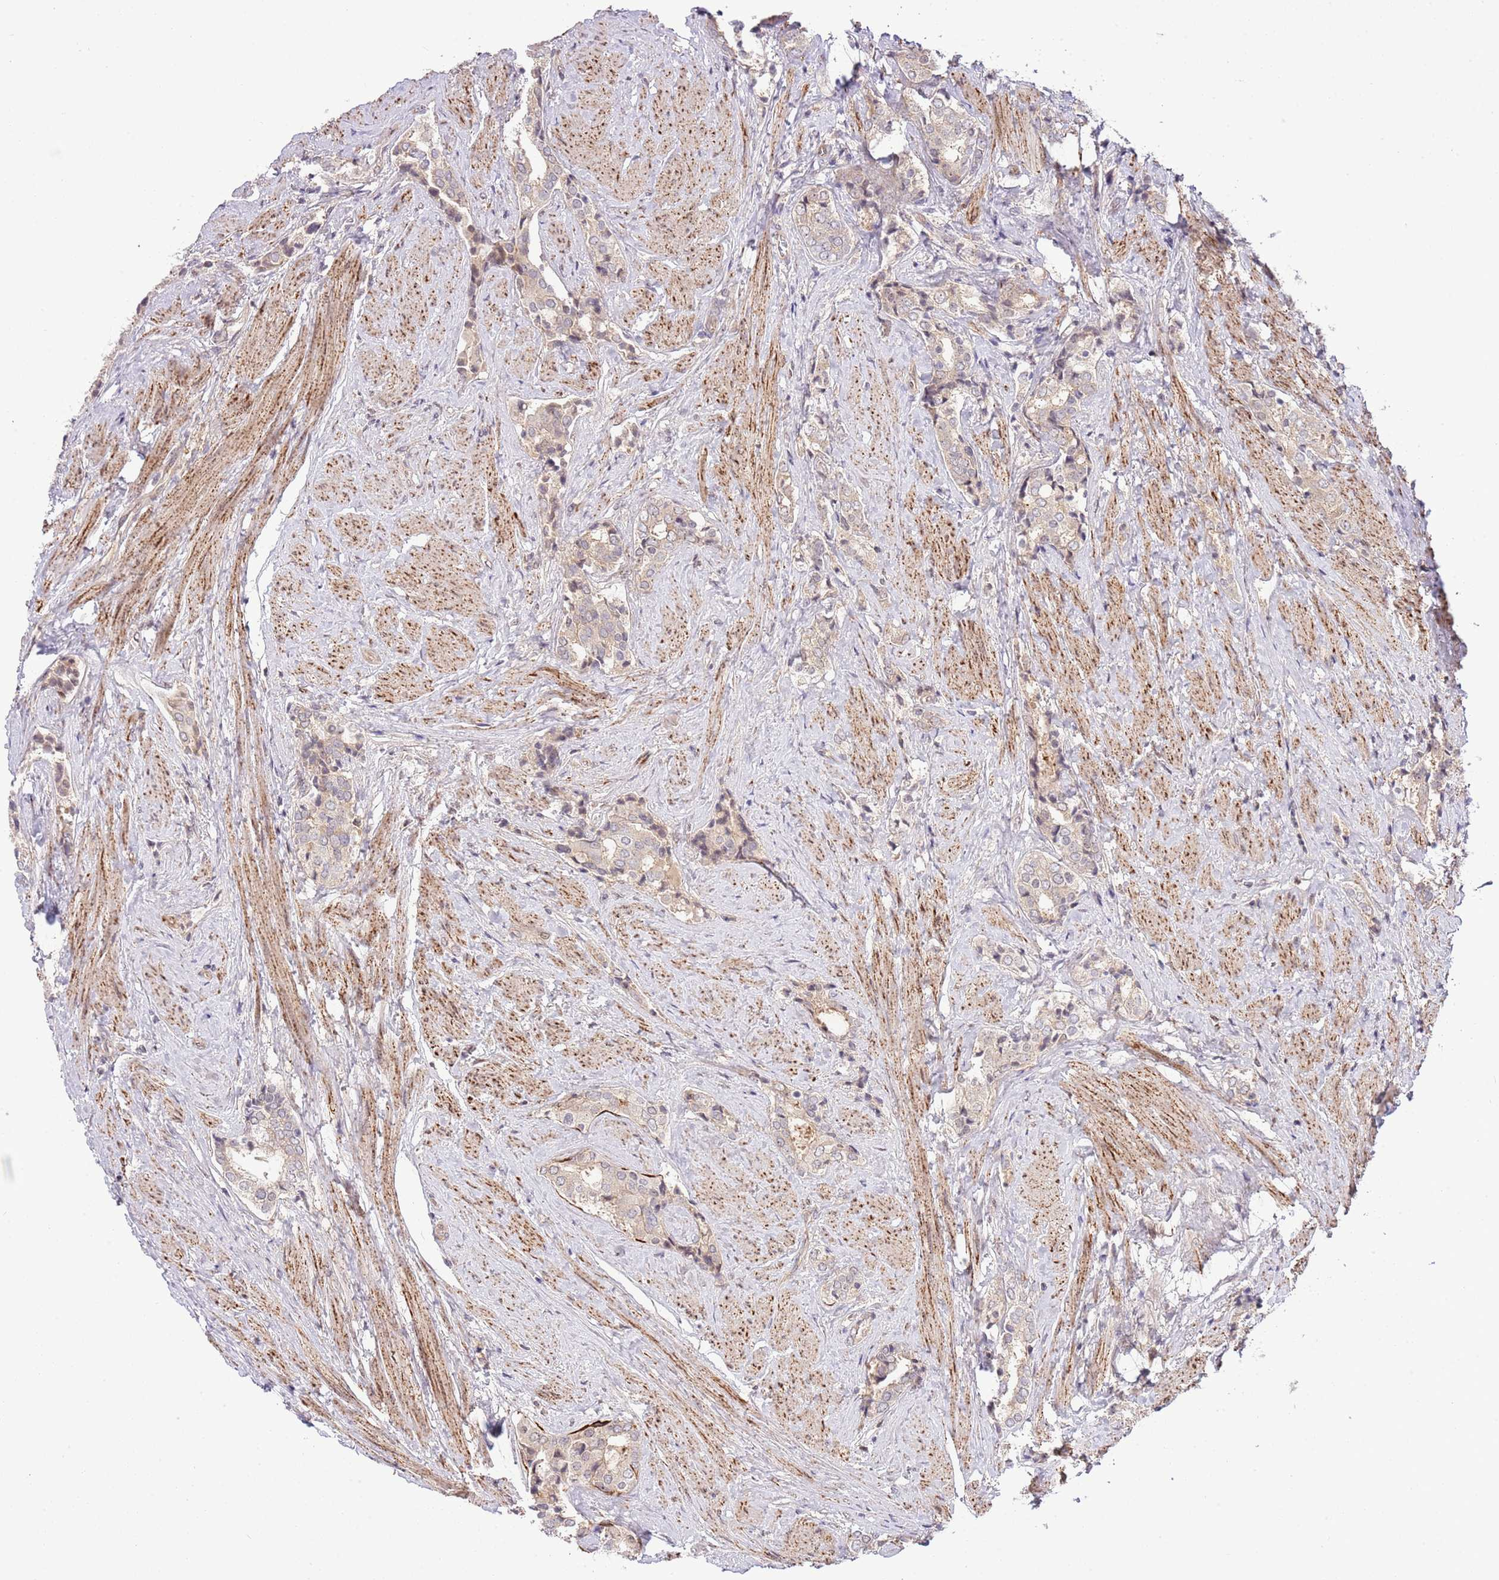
{"staining": {"intensity": "weak", "quantity": "<25%", "location": "cytoplasmic/membranous"}, "tissue": "prostate cancer", "cell_type": "Tumor cells", "image_type": "cancer", "snomed": [{"axis": "morphology", "description": "Adenocarcinoma, High grade"}, {"axis": "topography", "description": "Prostate"}], "caption": "Adenocarcinoma (high-grade) (prostate) was stained to show a protein in brown. There is no significant positivity in tumor cells. (DAB (3,3'-diaminobenzidine) IHC visualized using brightfield microscopy, high magnification).", "gene": "CHD1", "patient": {"sex": "male", "age": 71}}